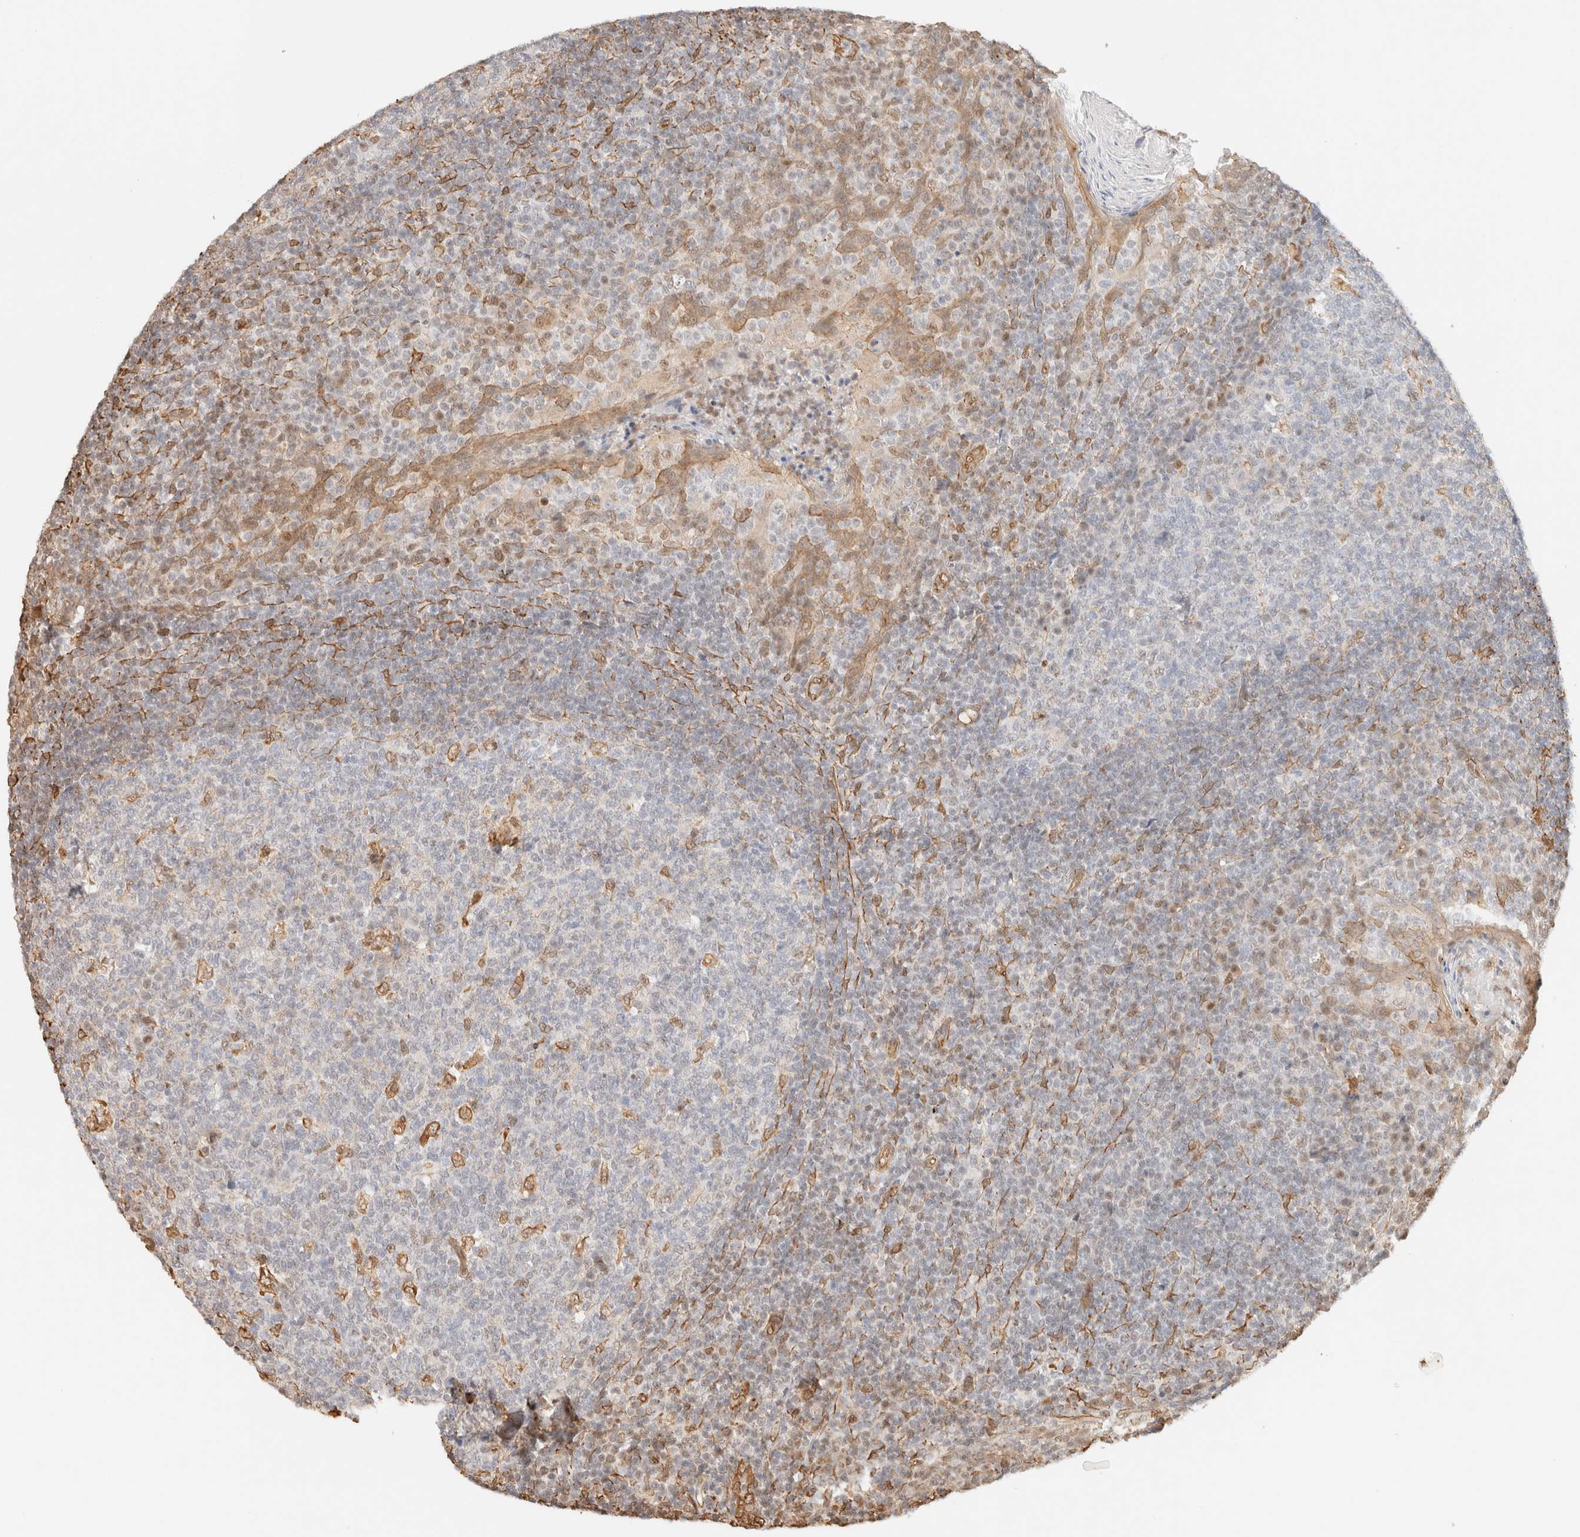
{"staining": {"intensity": "moderate", "quantity": "<25%", "location": "cytoplasmic/membranous,nuclear"}, "tissue": "tonsil", "cell_type": "Germinal center cells", "image_type": "normal", "snomed": [{"axis": "morphology", "description": "Normal tissue, NOS"}, {"axis": "topography", "description": "Tonsil"}], "caption": "About <25% of germinal center cells in unremarkable human tonsil reveal moderate cytoplasmic/membranous,nuclear protein staining as visualized by brown immunohistochemical staining.", "gene": "ARID5A", "patient": {"sex": "male", "age": 17}}